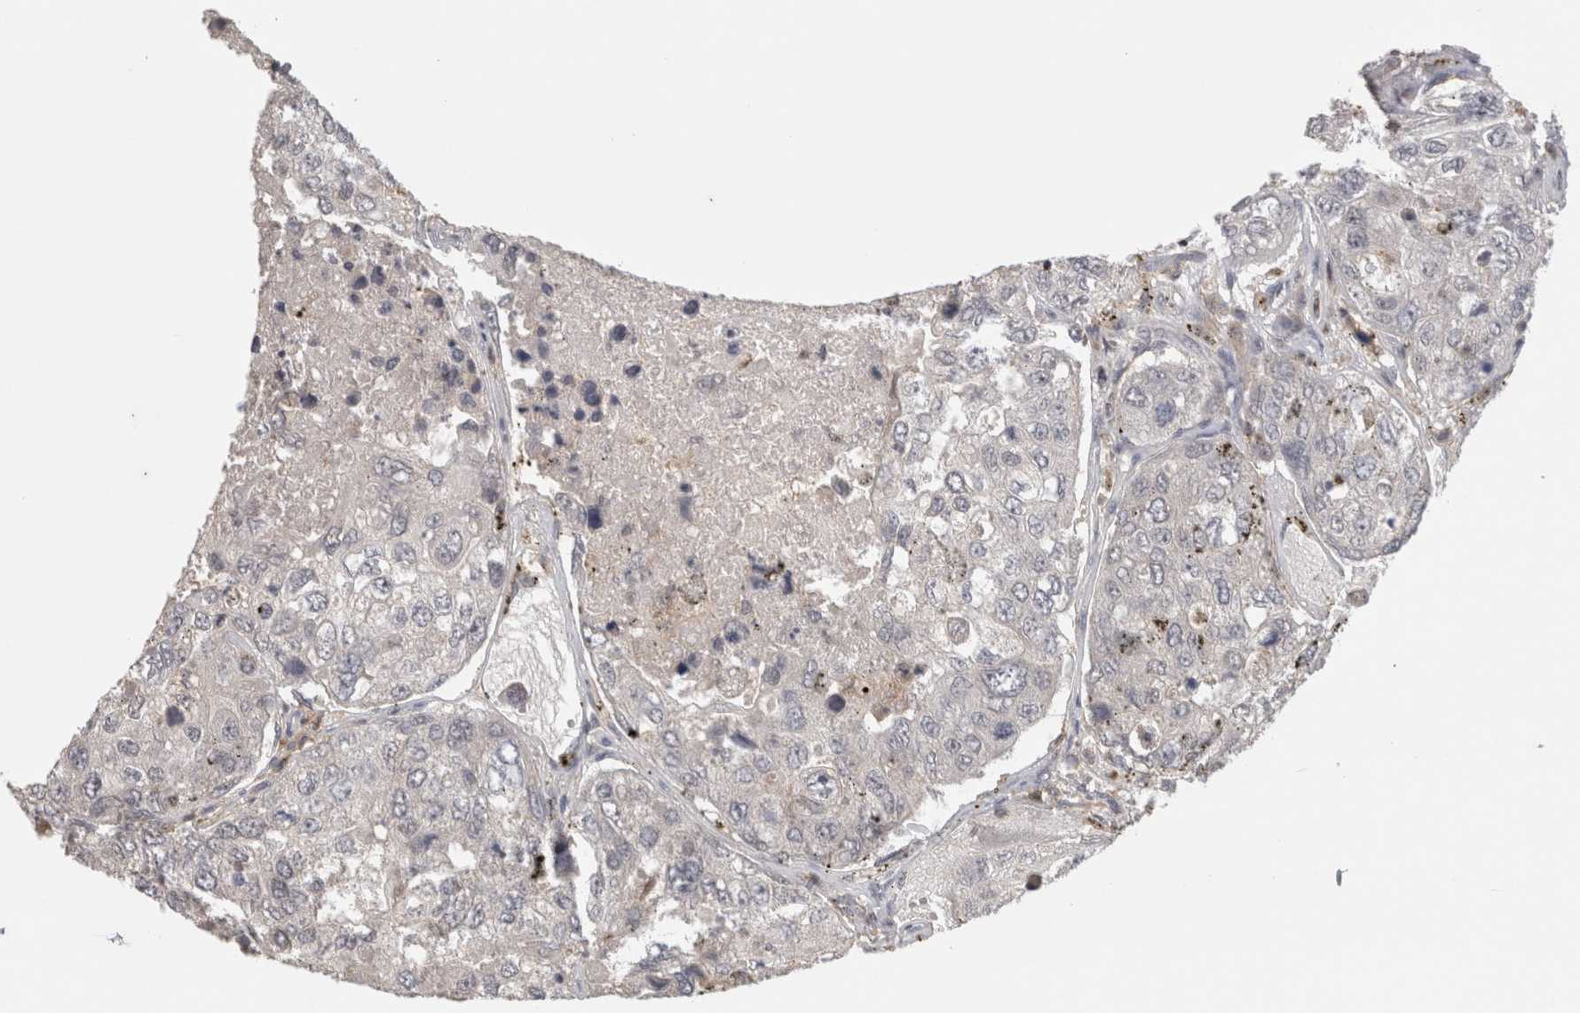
{"staining": {"intensity": "negative", "quantity": "none", "location": "none"}, "tissue": "urothelial cancer", "cell_type": "Tumor cells", "image_type": "cancer", "snomed": [{"axis": "morphology", "description": "Urothelial carcinoma, High grade"}, {"axis": "topography", "description": "Lymph node"}, {"axis": "topography", "description": "Urinary bladder"}], "caption": "A high-resolution histopathology image shows immunohistochemistry staining of urothelial carcinoma (high-grade), which exhibits no significant staining in tumor cells.", "gene": "HAVCR2", "patient": {"sex": "male", "age": 51}}